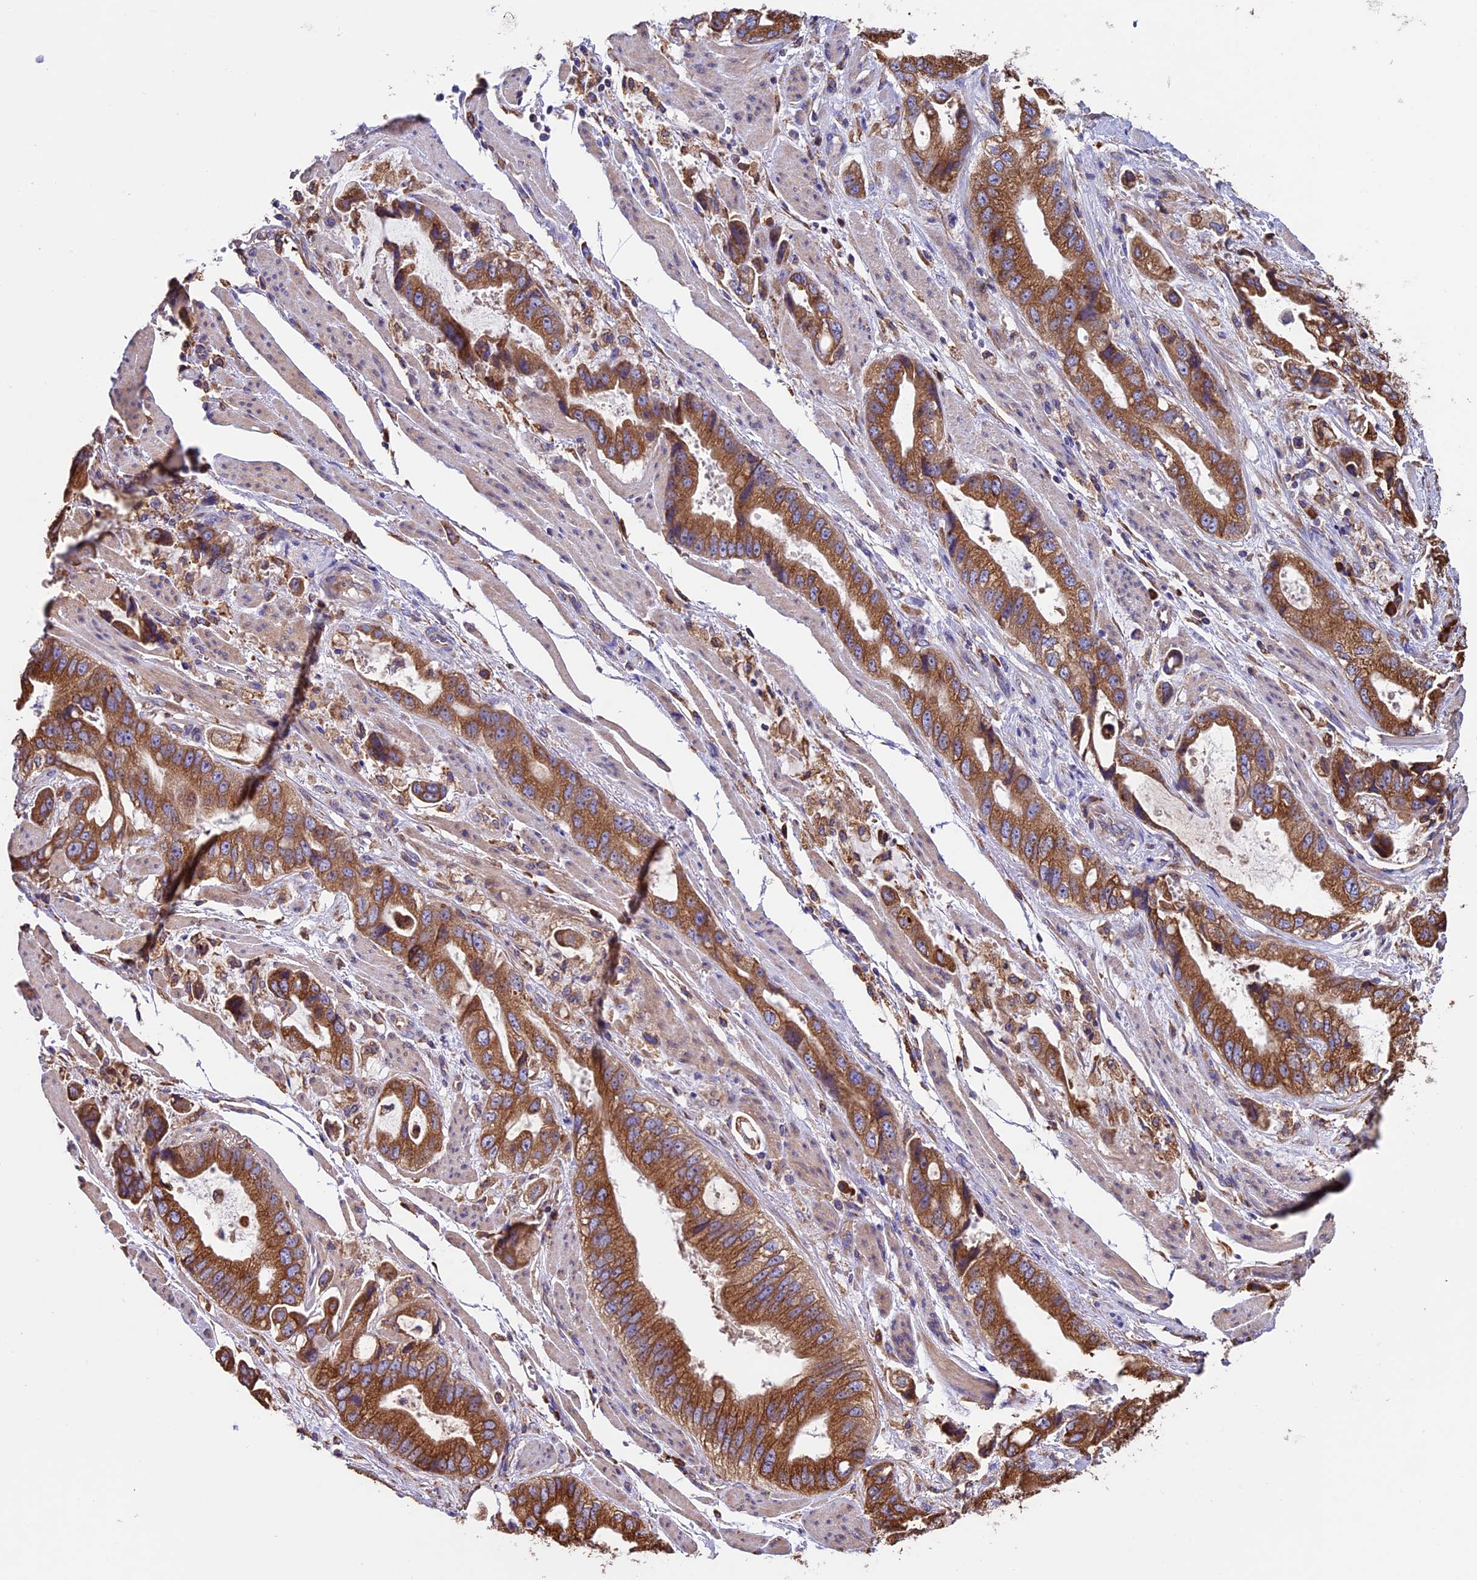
{"staining": {"intensity": "moderate", "quantity": ">75%", "location": "cytoplasmic/membranous"}, "tissue": "stomach cancer", "cell_type": "Tumor cells", "image_type": "cancer", "snomed": [{"axis": "morphology", "description": "Adenocarcinoma, NOS"}, {"axis": "topography", "description": "Stomach"}], "caption": "This is an image of immunohistochemistry (IHC) staining of stomach cancer (adenocarcinoma), which shows moderate positivity in the cytoplasmic/membranous of tumor cells.", "gene": "BTBD3", "patient": {"sex": "male", "age": 62}}